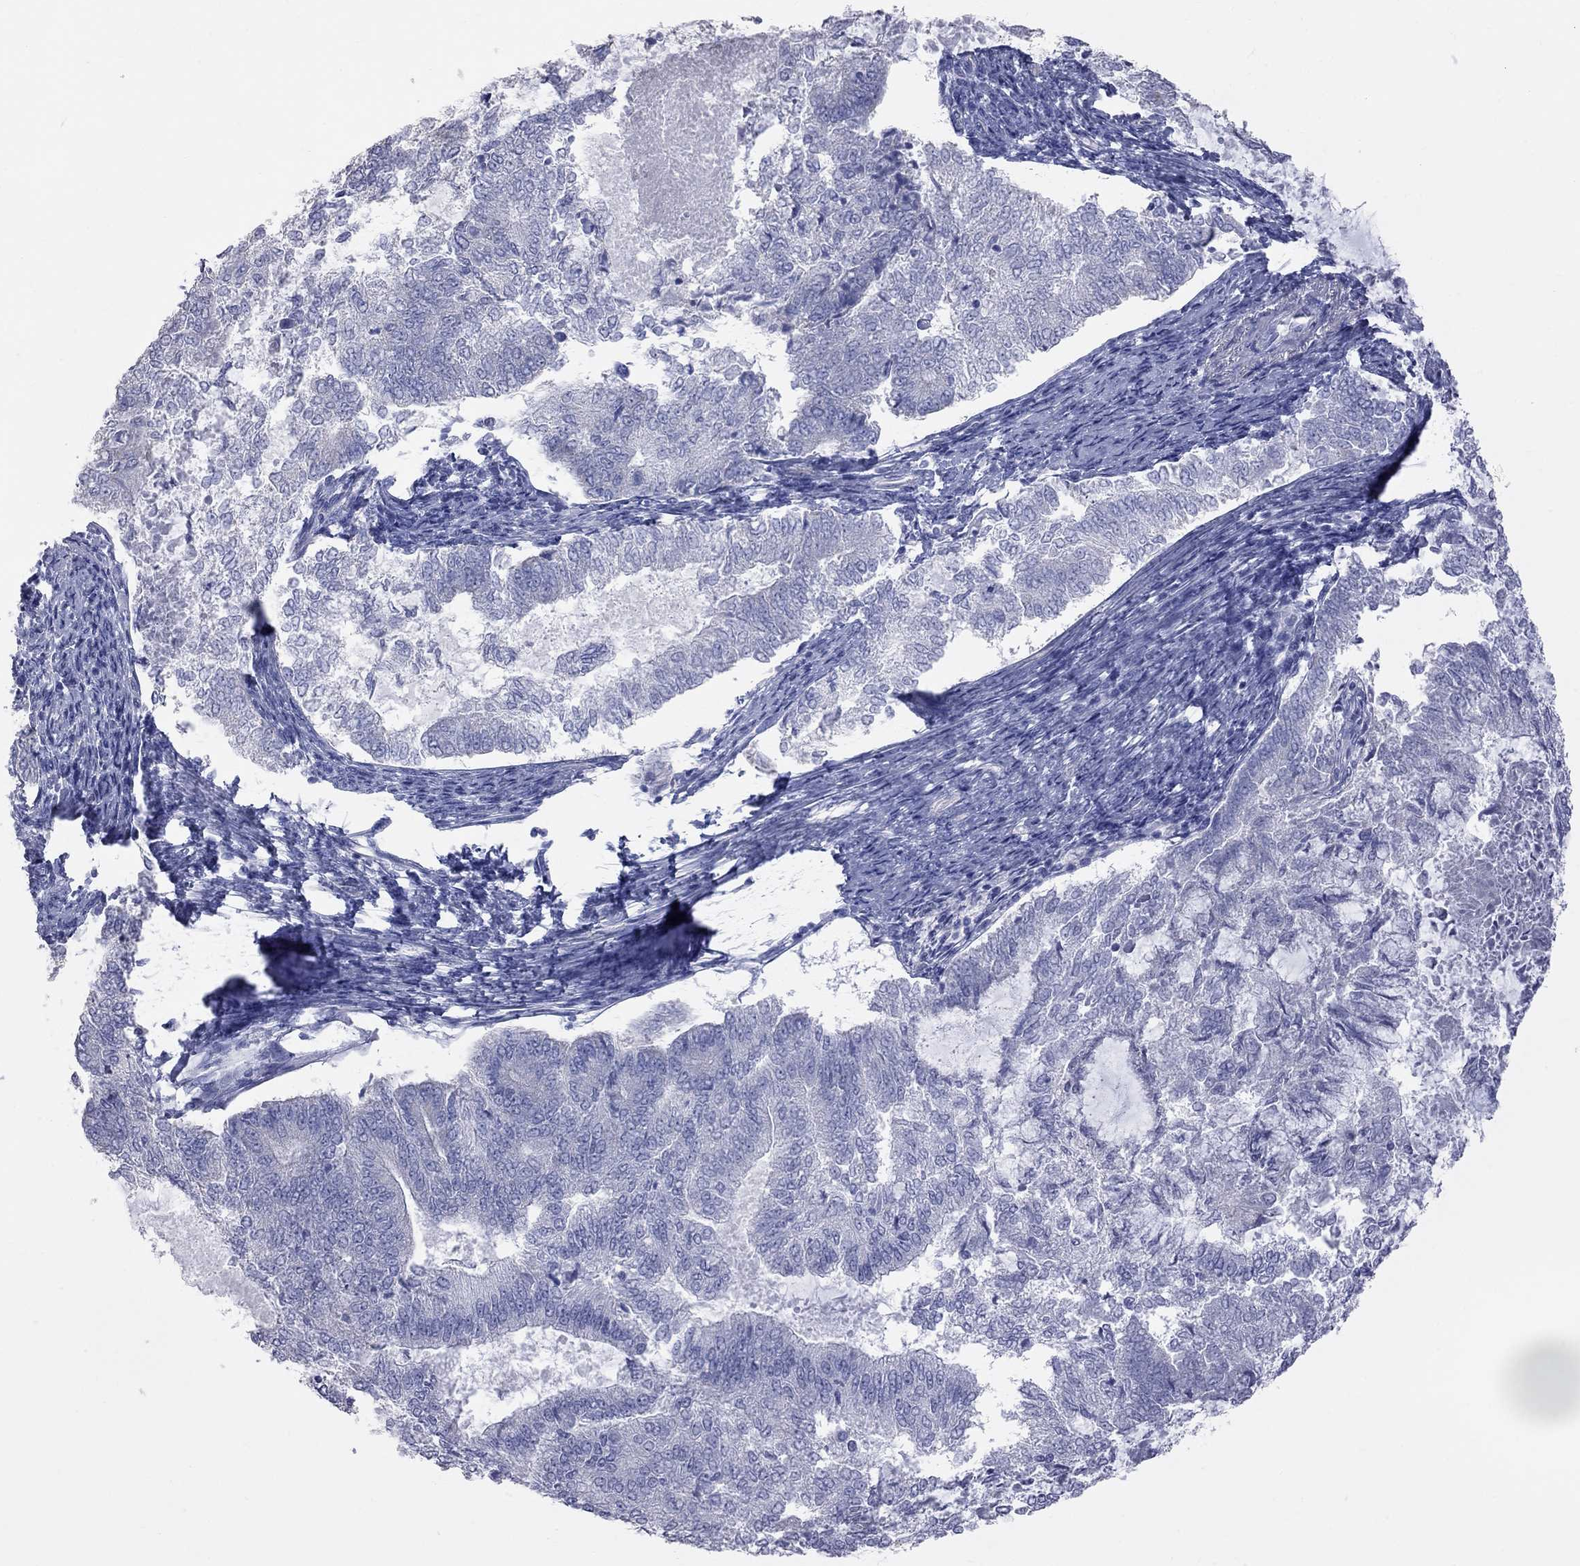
{"staining": {"intensity": "negative", "quantity": "none", "location": "none"}, "tissue": "endometrial cancer", "cell_type": "Tumor cells", "image_type": "cancer", "snomed": [{"axis": "morphology", "description": "Adenocarcinoma, NOS"}, {"axis": "topography", "description": "Endometrium"}], "caption": "The image shows no significant expression in tumor cells of endometrial cancer (adenocarcinoma).", "gene": "KCND2", "patient": {"sex": "female", "age": 65}}